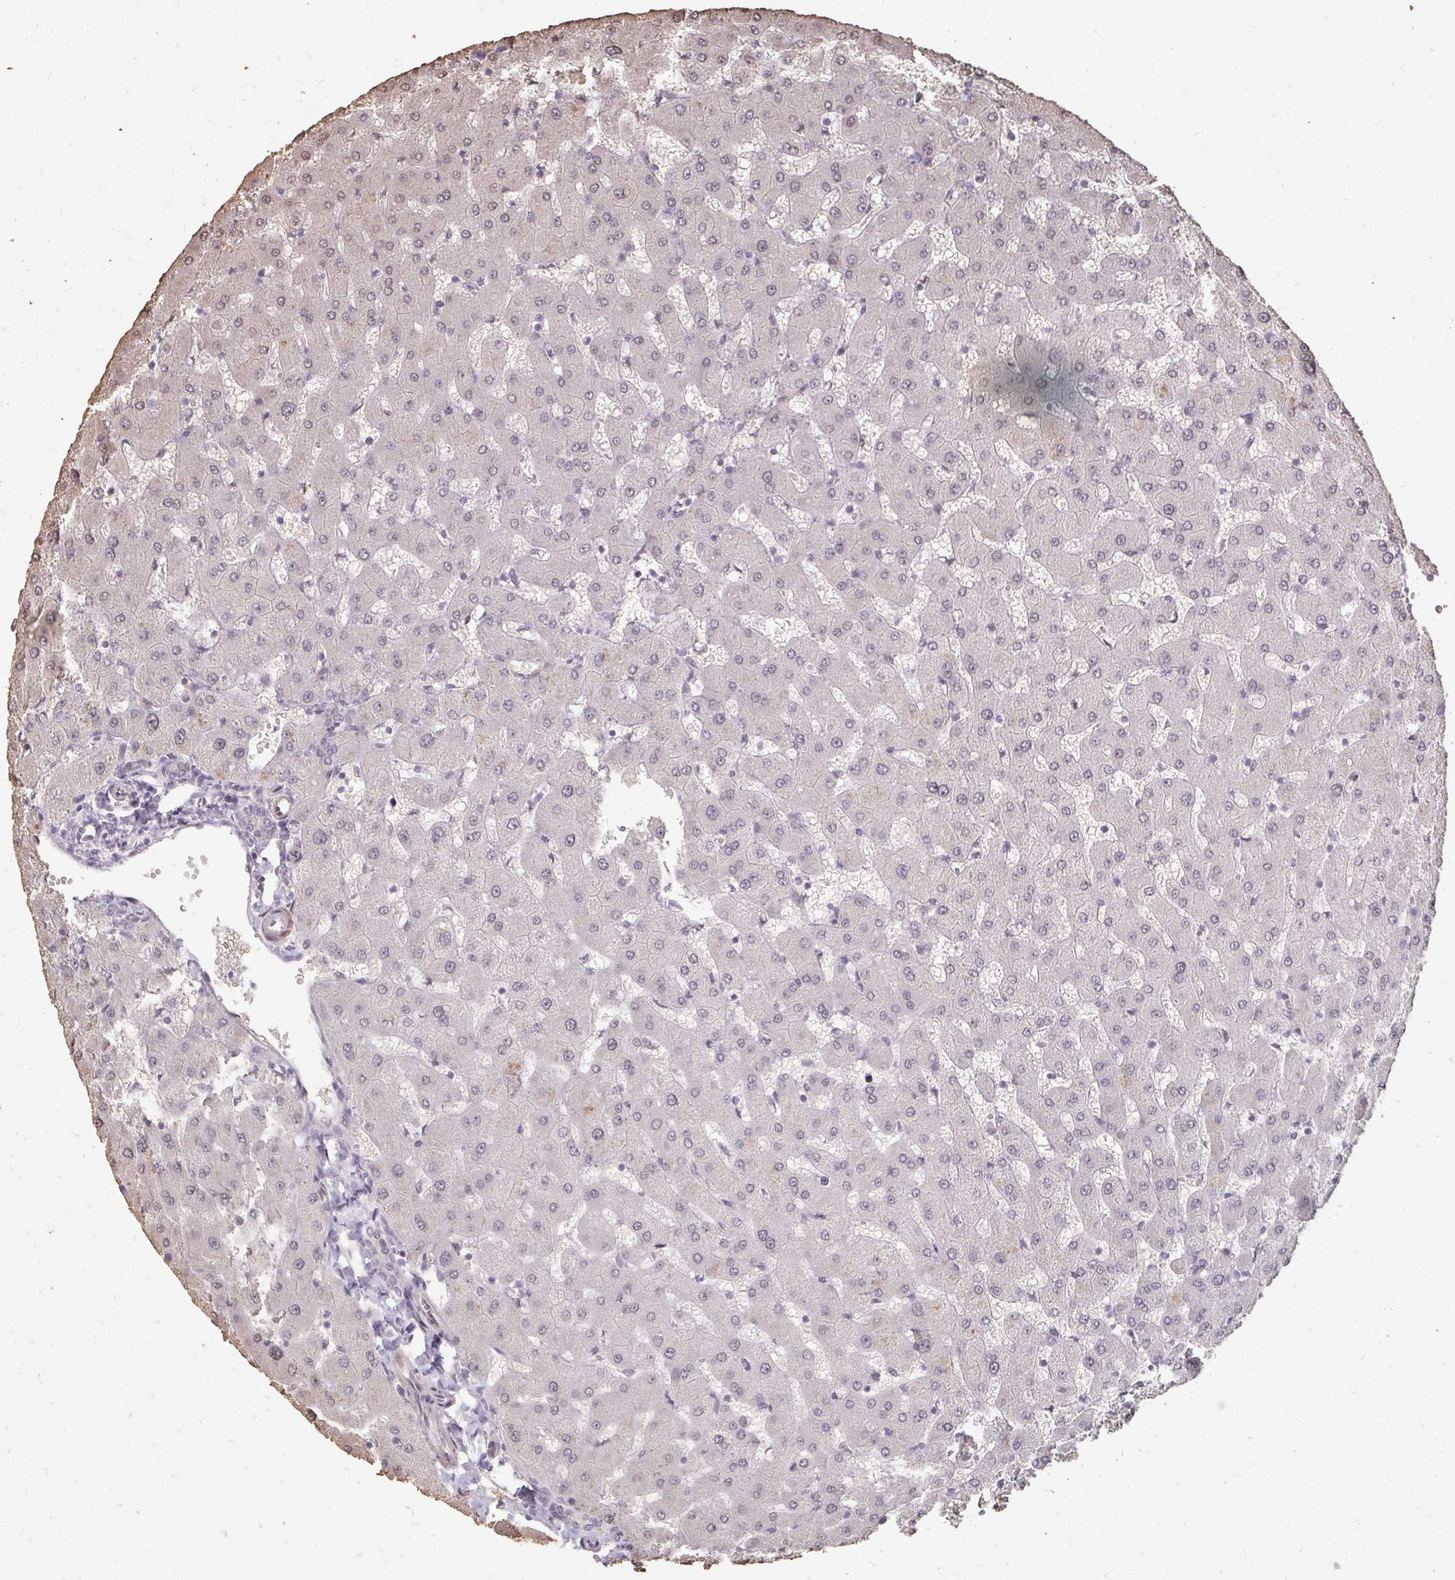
{"staining": {"intensity": "negative", "quantity": "none", "location": "none"}, "tissue": "liver", "cell_type": "Cholangiocytes", "image_type": "normal", "snomed": [{"axis": "morphology", "description": "Normal tissue, NOS"}, {"axis": "topography", "description": "Liver"}], "caption": "This is an immunohistochemistry image of normal liver. There is no positivity in cholangiocytes.", "gene": "GPC5", "patient": {"sex": "female", "age": 63}}